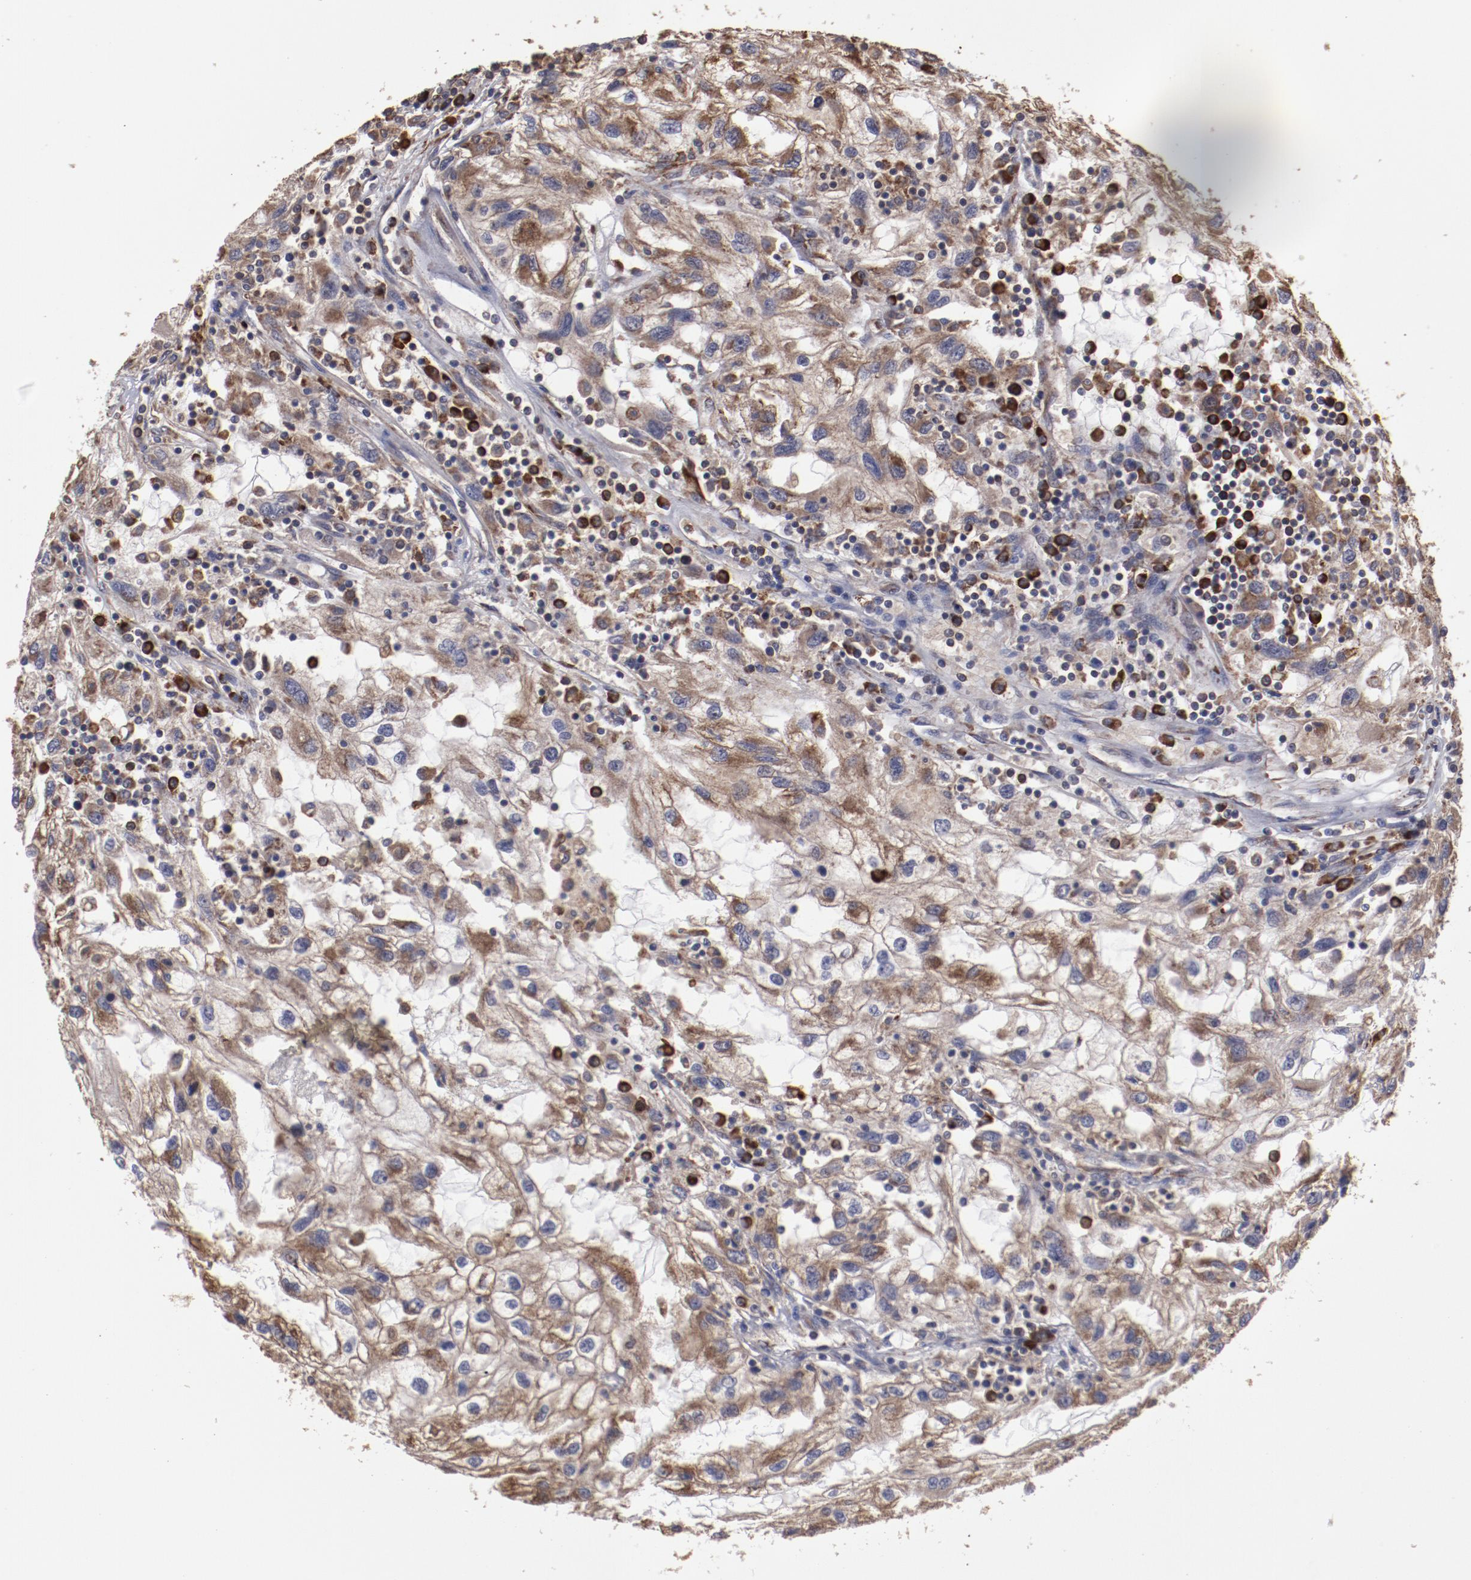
{"staining": {"intensity": "strong", "quantity": ">75%", "location": "cytoplasmic/membranous"}, "tissue": "renal cancer", "cell_type": "Tumor cells", "image_type": "cancer", "snomed": [{"axis": "morphology", "description": "Normal tissue, NOS"}, {"axis": "morphology", "description": "Adenocarcinoma, NOS"}, {"axis": "topography", "description": "Kidney"}], "caption": "Renal adenocarcinoma tissue exhibits strong cytoplasmic/membranous expression in about >75% of tumor cells, visualized by immunohistochemistry.", "gene": "RPS4Y1", "patient": {"sex": "male", "age": 71}}